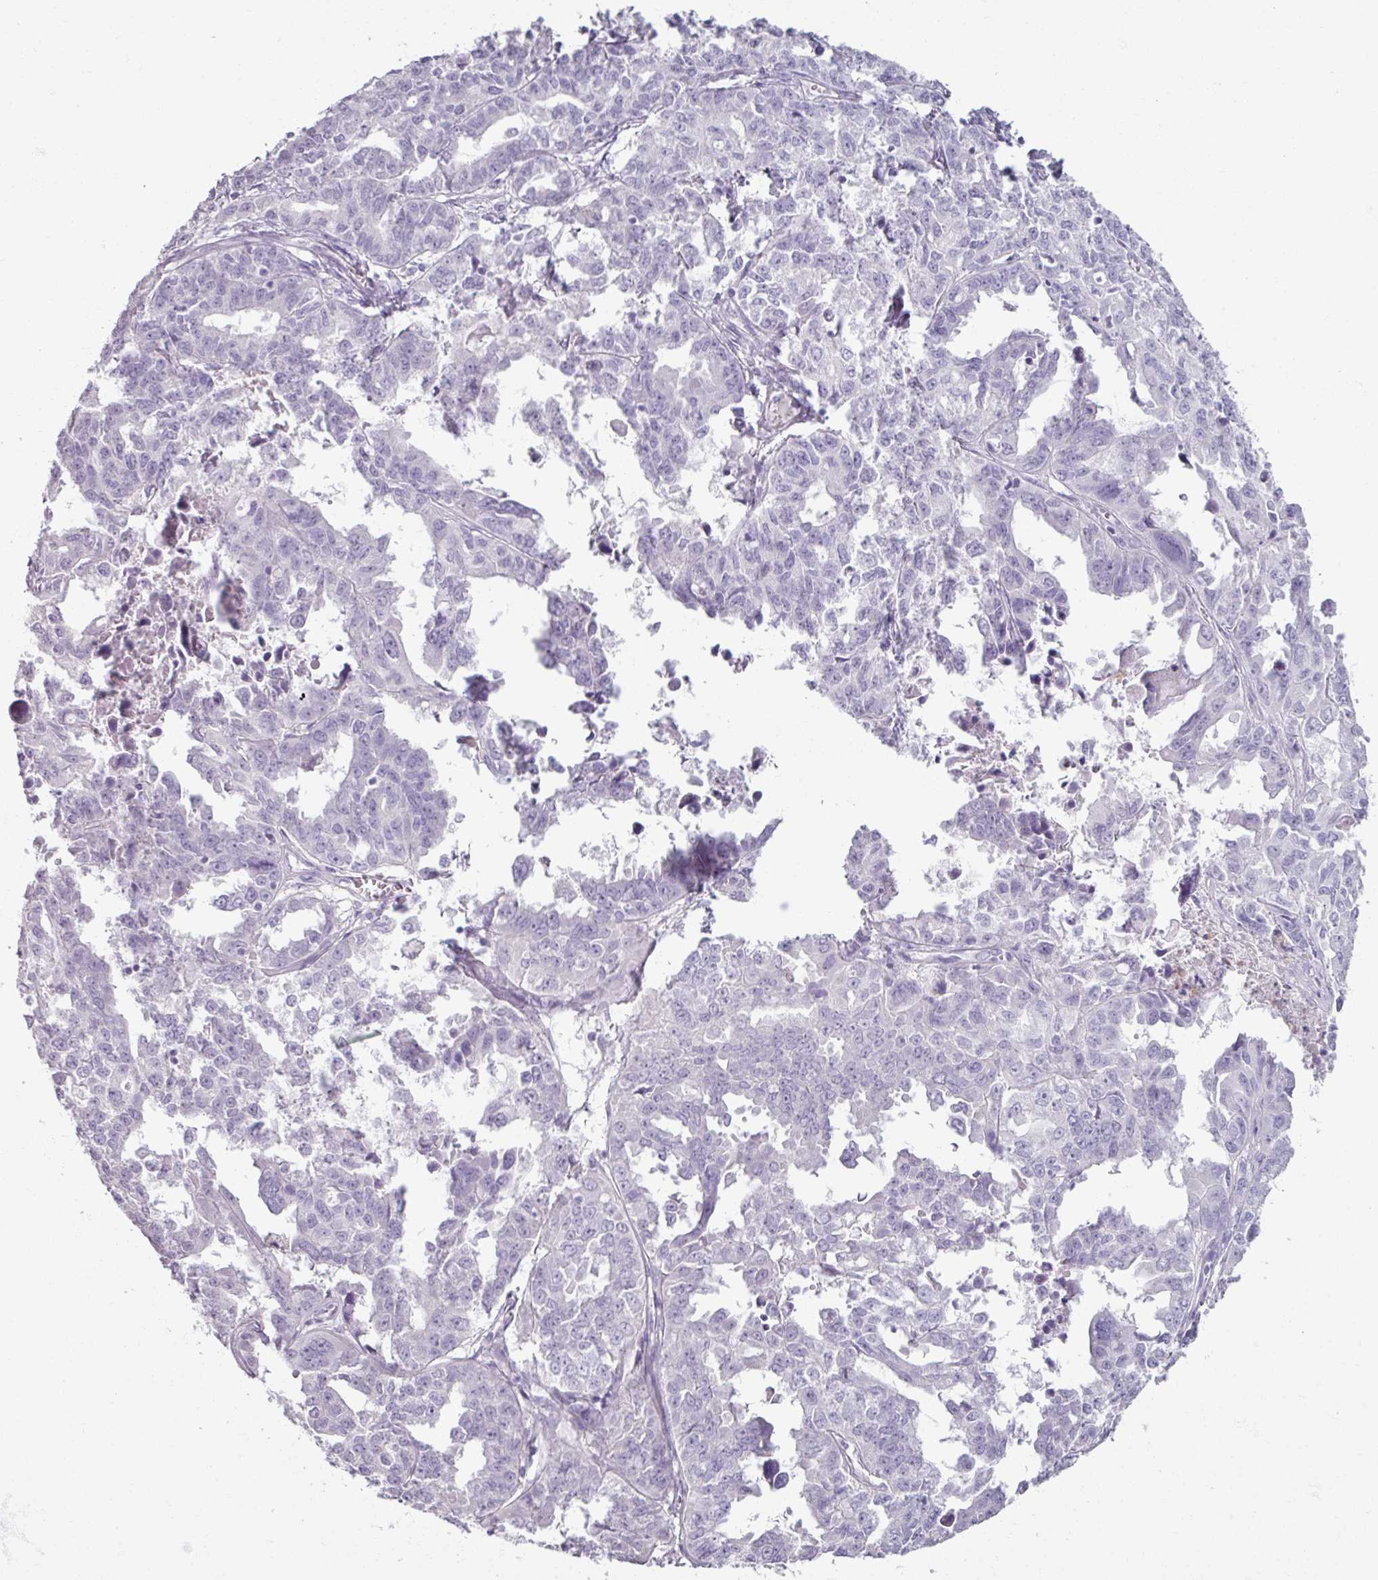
{"staining": {"intensity": "negative", "quantity": "none", "location": "none"}, "tissue": "ovarian cancer", "cell_type": "Tumor cells", "image_type": "cancer", "snomed": [{"axis": "morphology", "description": "Adenocarcinoma, NOS"}, {"axis": "morphology", "description": "Carcinoma, endometroid"}, {"axis": "topography", "description": "Ovary"}], "caption": "Tumor cells are negative for protein expression in human ovarian cancer.", "gene": "ARG1", "patient": {"sex": "female", "age": 72}}